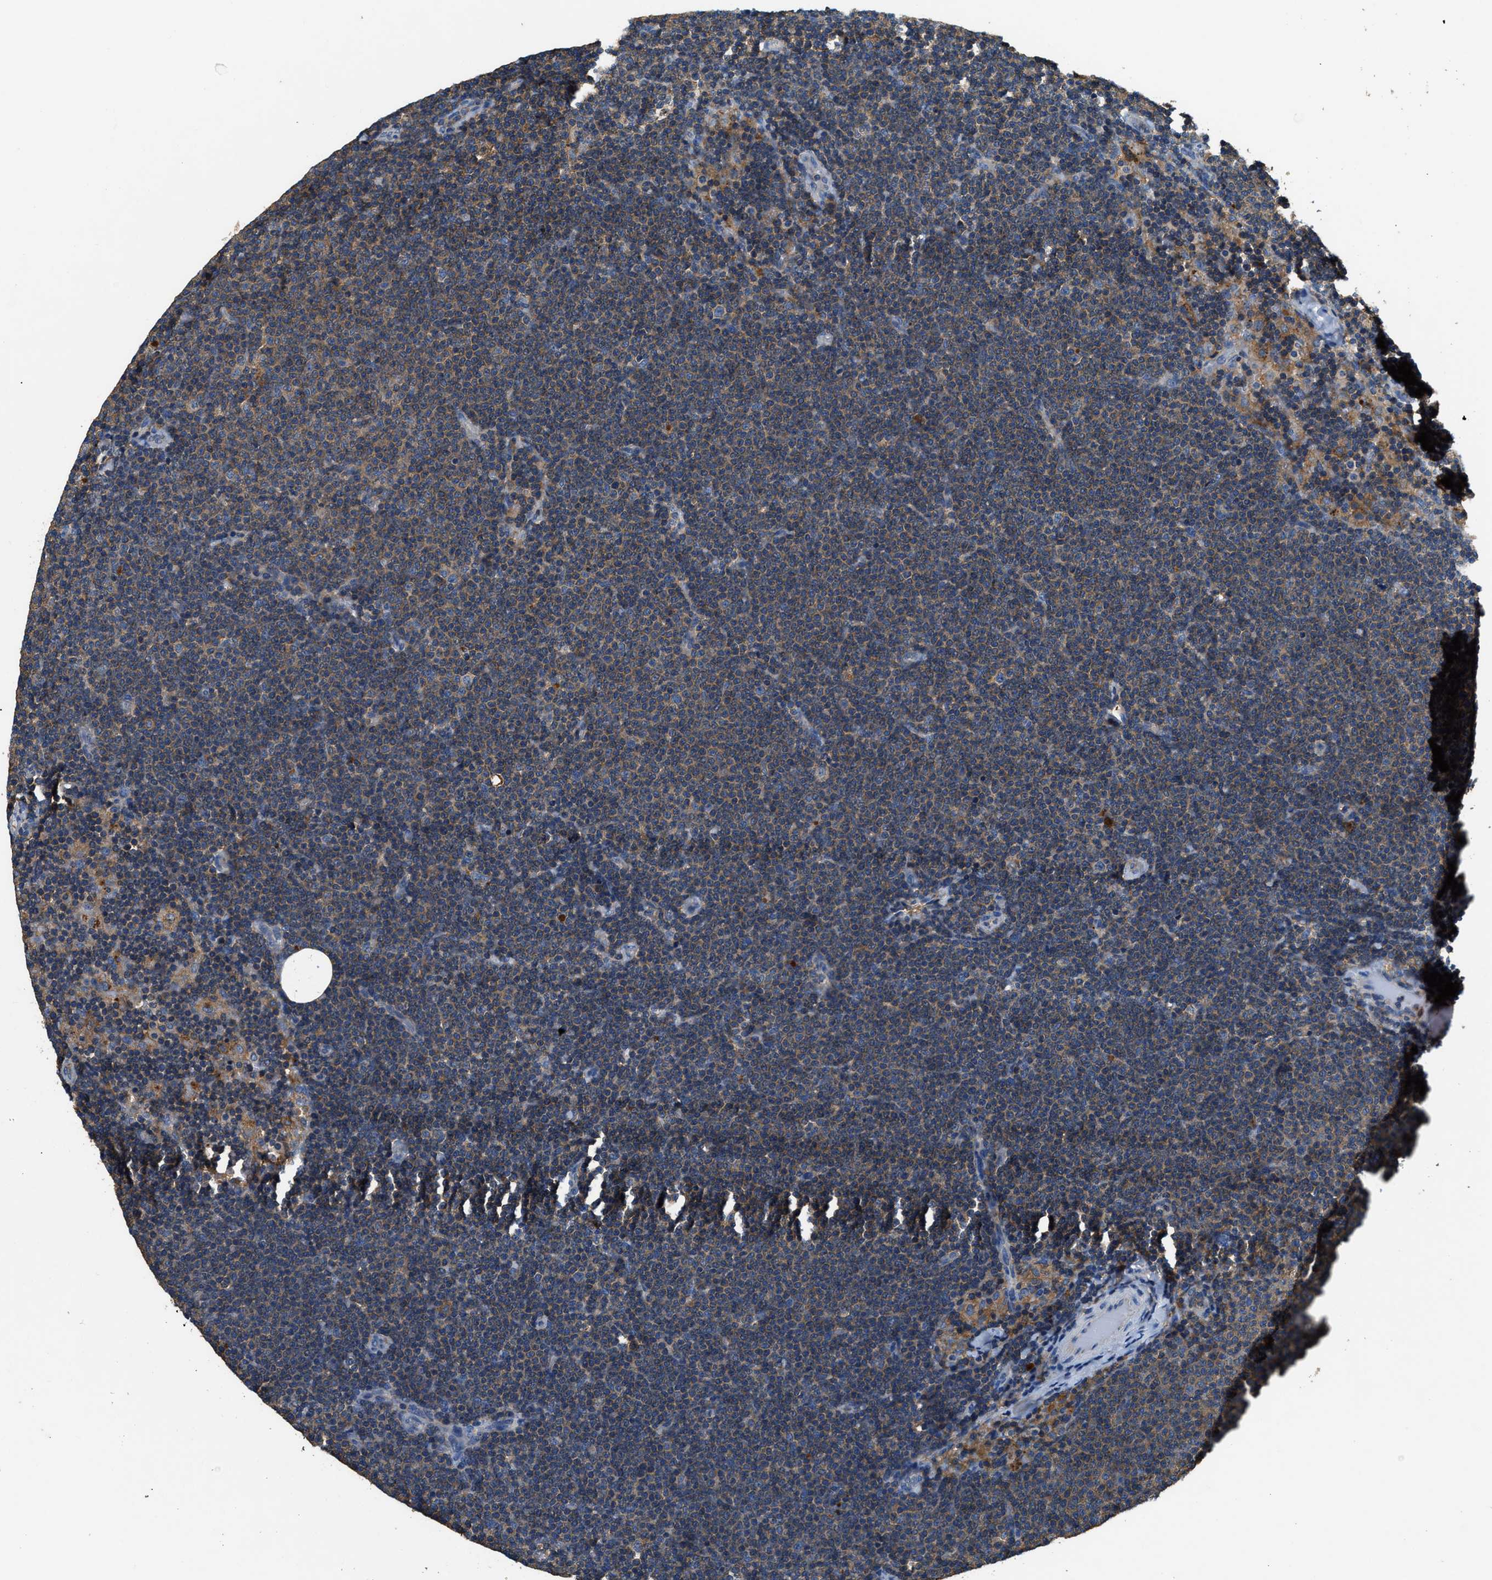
{"staining": {"intensity": "weak", "quantity": ">75%", "location": "cytoplasmic/membranous"}, "tissue": "lymphoma", "cell_type": "Tumor cells", "image_type": "cancer", "snomed": [{"axis": "morphology", "description": "Malignant lymphoma, non-Hodgkin's type, Low grade"}, {"axis": "topography", "description": "Lymph node"}], "caption": "This is an image of immunohistochemistry staining of lymphoma, which shows weak positivity in the cytoplasmic/membranous of tumor cells.", "gene": "BLOC1S1", "patient": {"sex": "female", "age": 53}}